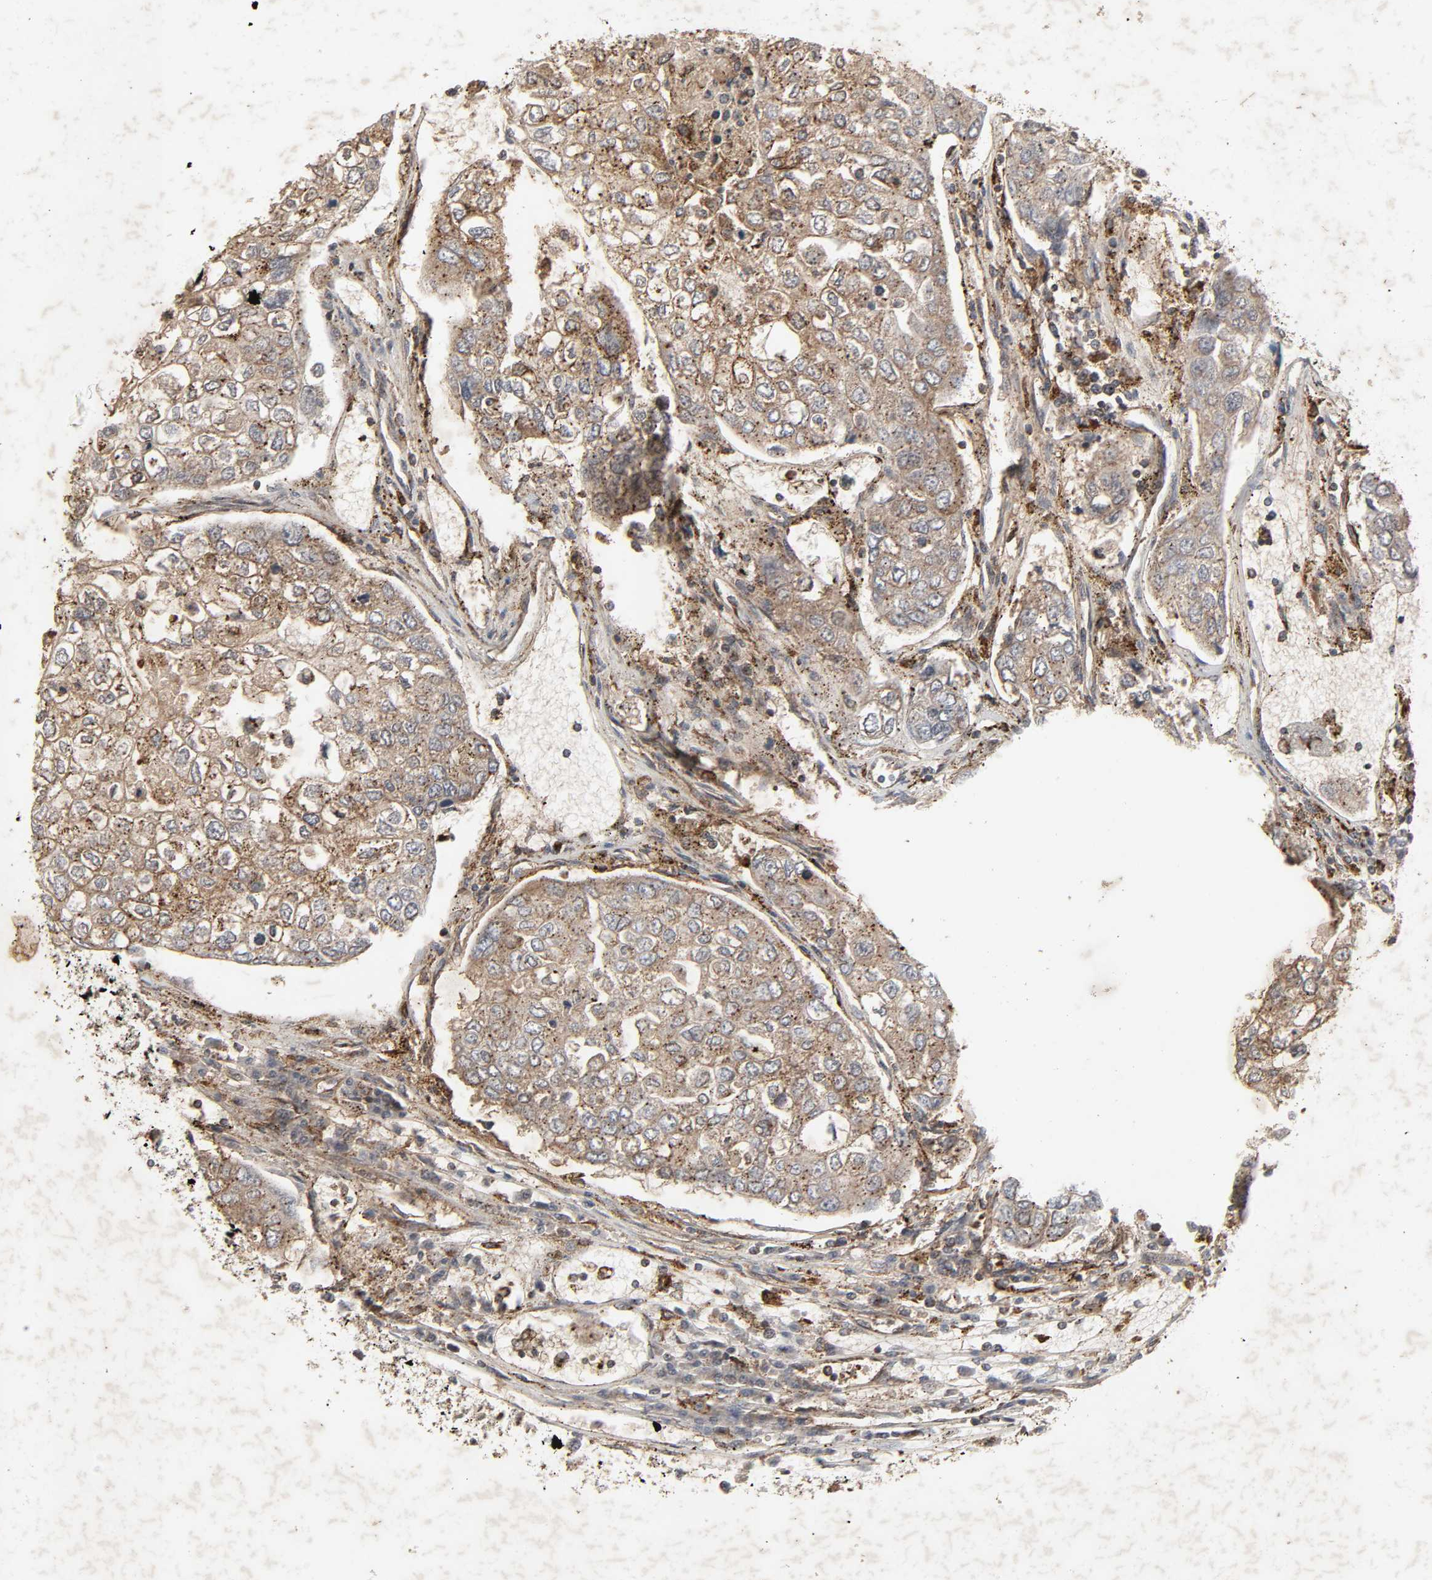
{"staining": {"intensity": "moderate", "quantity": ">75%", "location": "cytoplasmic/membranous"}, "tissue": "urothelial cancer", "cell_type": "Tumor cells", "image_type": "cancer", "snomed": [{"axis": "morphology", "description": "Urothelial carcinoma, High grade"}, {"axis": "topography", "description": "Lymph node"}, {"axis": "topography", "description": "Urinary bladder"}], "caption": "Immunohistochemical staining of high-grade urothelial carcinoma reveals medium levels of moderate cytoplasmic/membranous positivity in approximately >75% of tumor cells.", "gene": "ADCY4", "patient": {"sex": "male", "age": 51}}